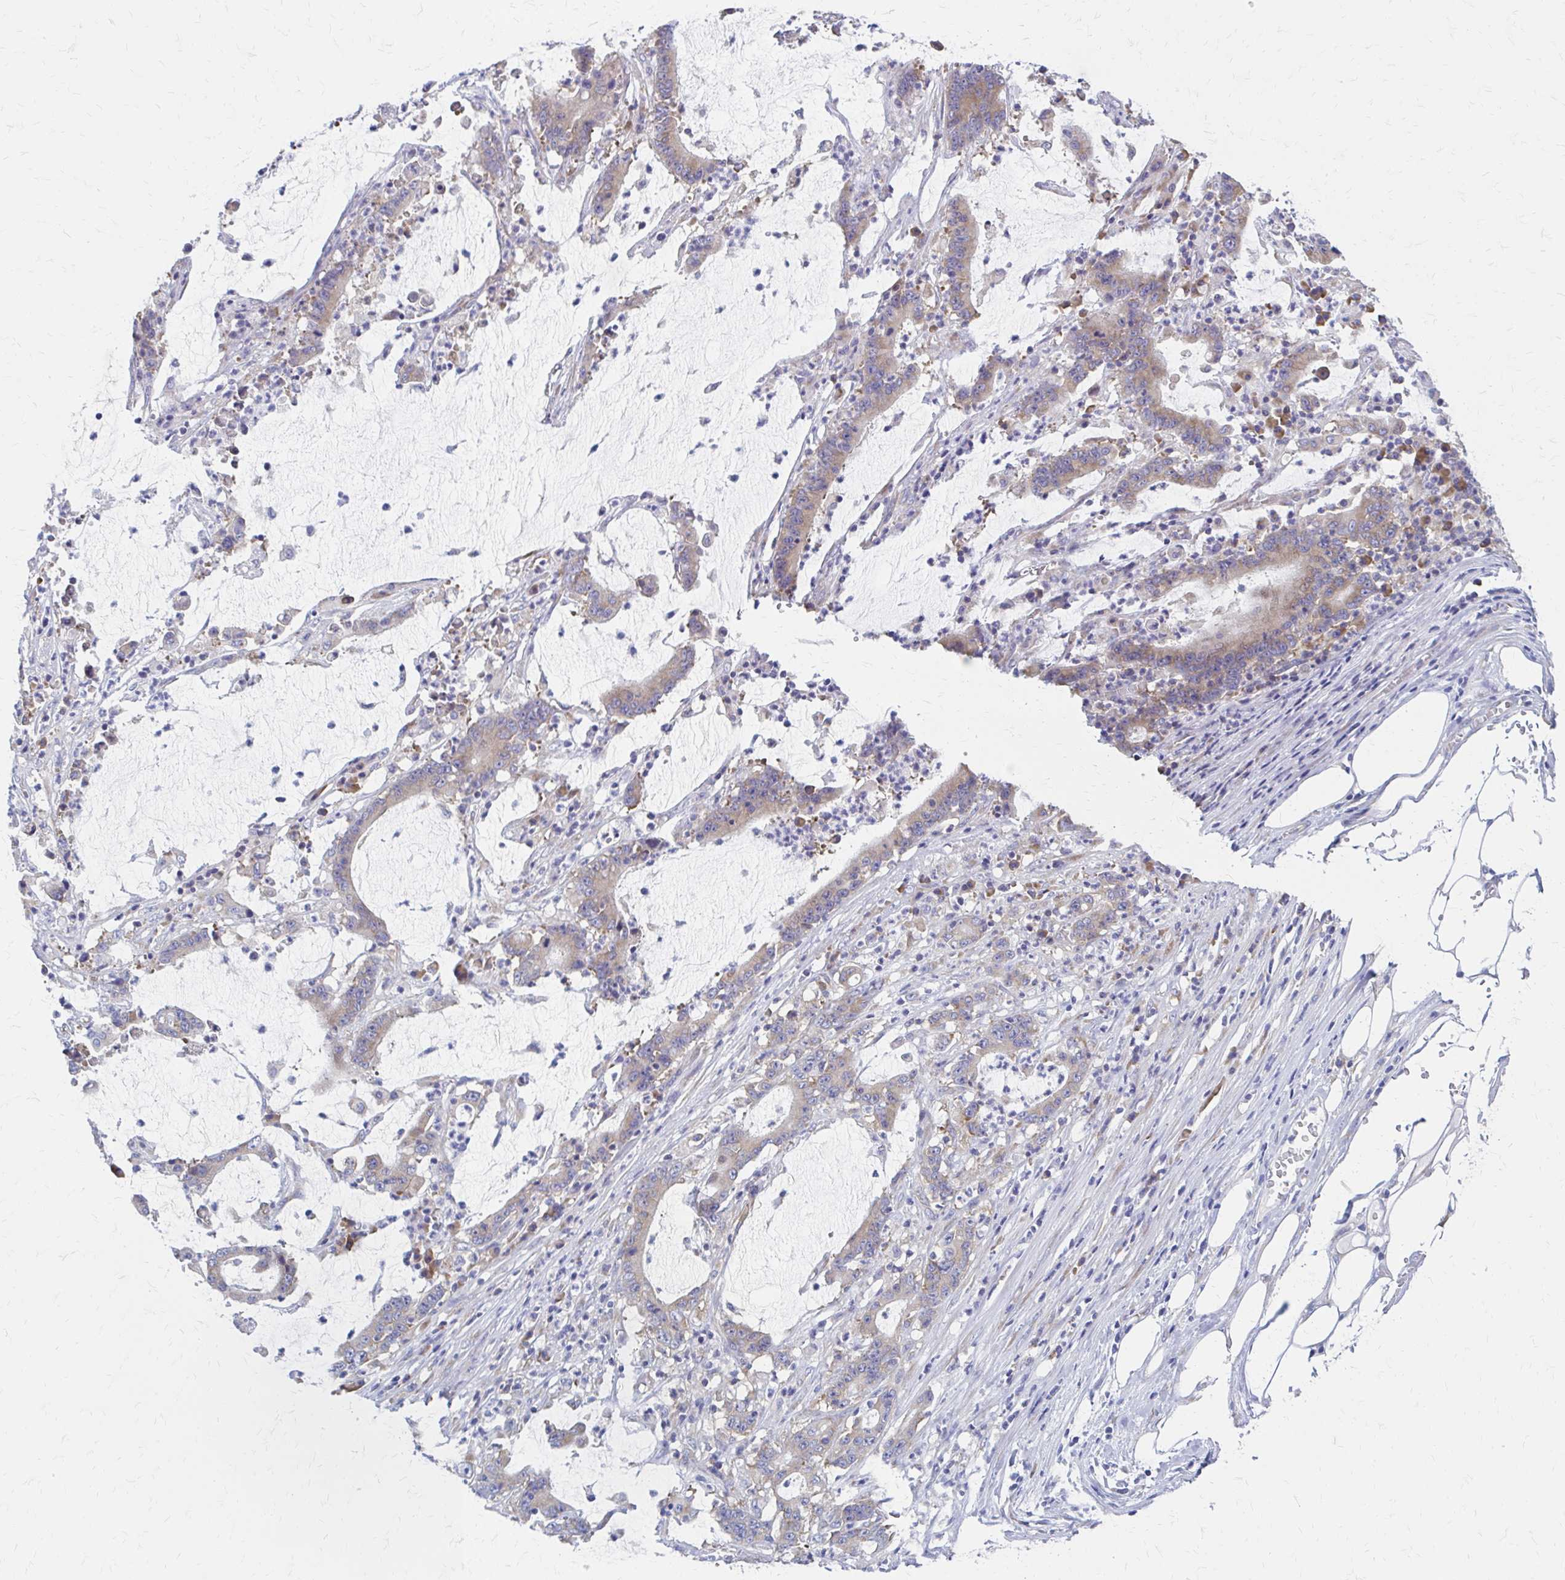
{"staining": {"intensity": "weak", "quantity": "25%-75%", "location": "cytoplasmic/membranous"}, "tissue": "stomach cancer", "cell_type": "Tumor cells", "image_type": "cancer", "snomed": [{"axis": "morphology", "description": "Adenocarcinoma, NOS"}, {"axis": "topography", "description": "Stomach, upper"}], "caption": "Immunohistochemical staining of human stomach cancer shows low levels of weak cytoplasmic/membranous protein staining in about 25%-75% of tumor cells.", "gene": "RPL27A", "patient": {"sex": "male", "age": 68}}